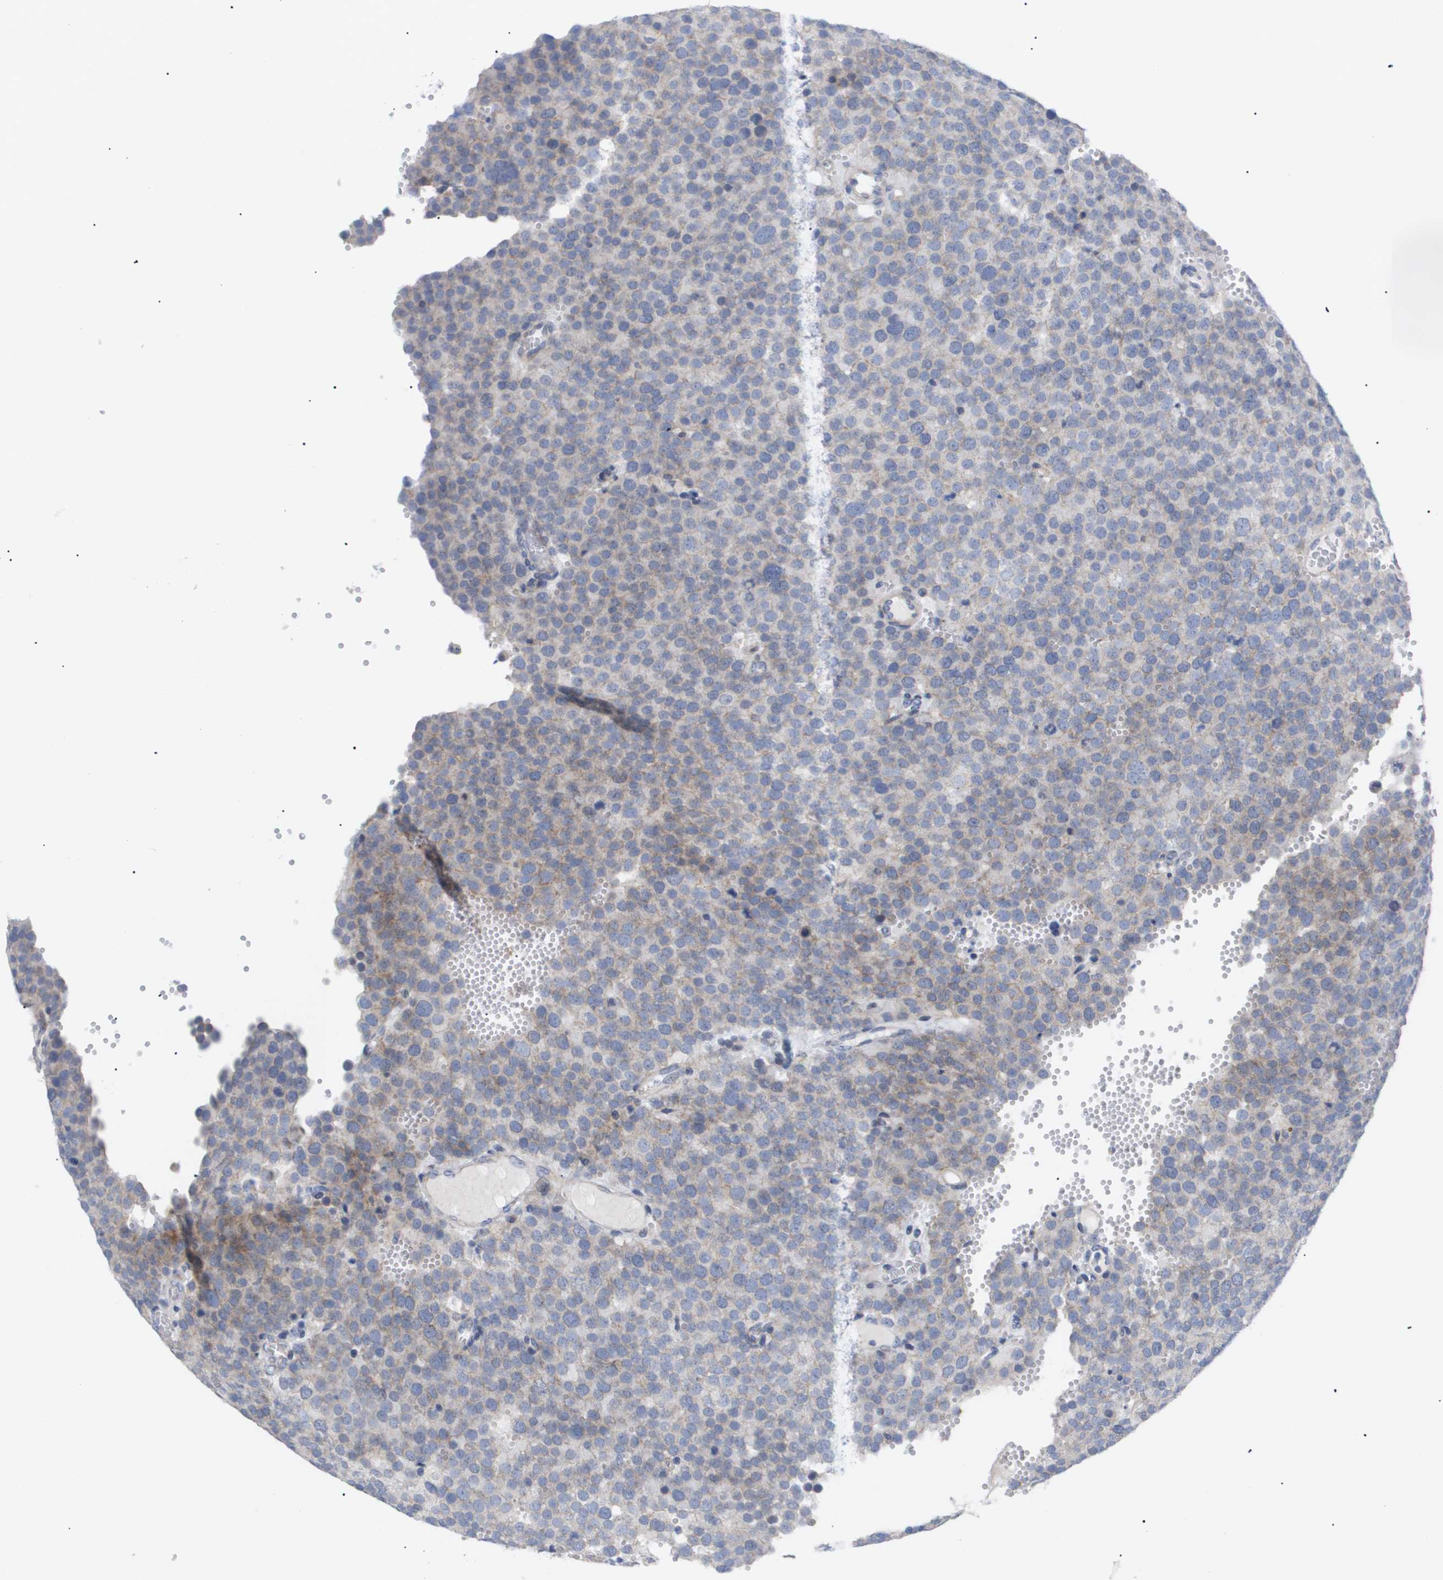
{"staining": {"intensity": "weak", "quantity": "25%-75%", "location": "cytoplasmic/membranous"}, "tissue": "testis cancer", "cell_type": "Tumor cells", "image_type": "cancer", "snomed": [{"axis": "morphology", "description": "Normal tissue, NOS"}, {"axis": "morphology", "description": "Seminoma, NOS"}, {"axis": "topography", "description": "Testis"}], "caption": "High-power microscopy captured an immunohistochemistry micrograph of testis cancer (seminoma), revealing weak cytoplasmic/membranous staining in approximately 25%-75% of tumor cells. Nuclei are stained in blue.", "gene": "CAV3", "patient": {"sex": "male", "age": 71}}